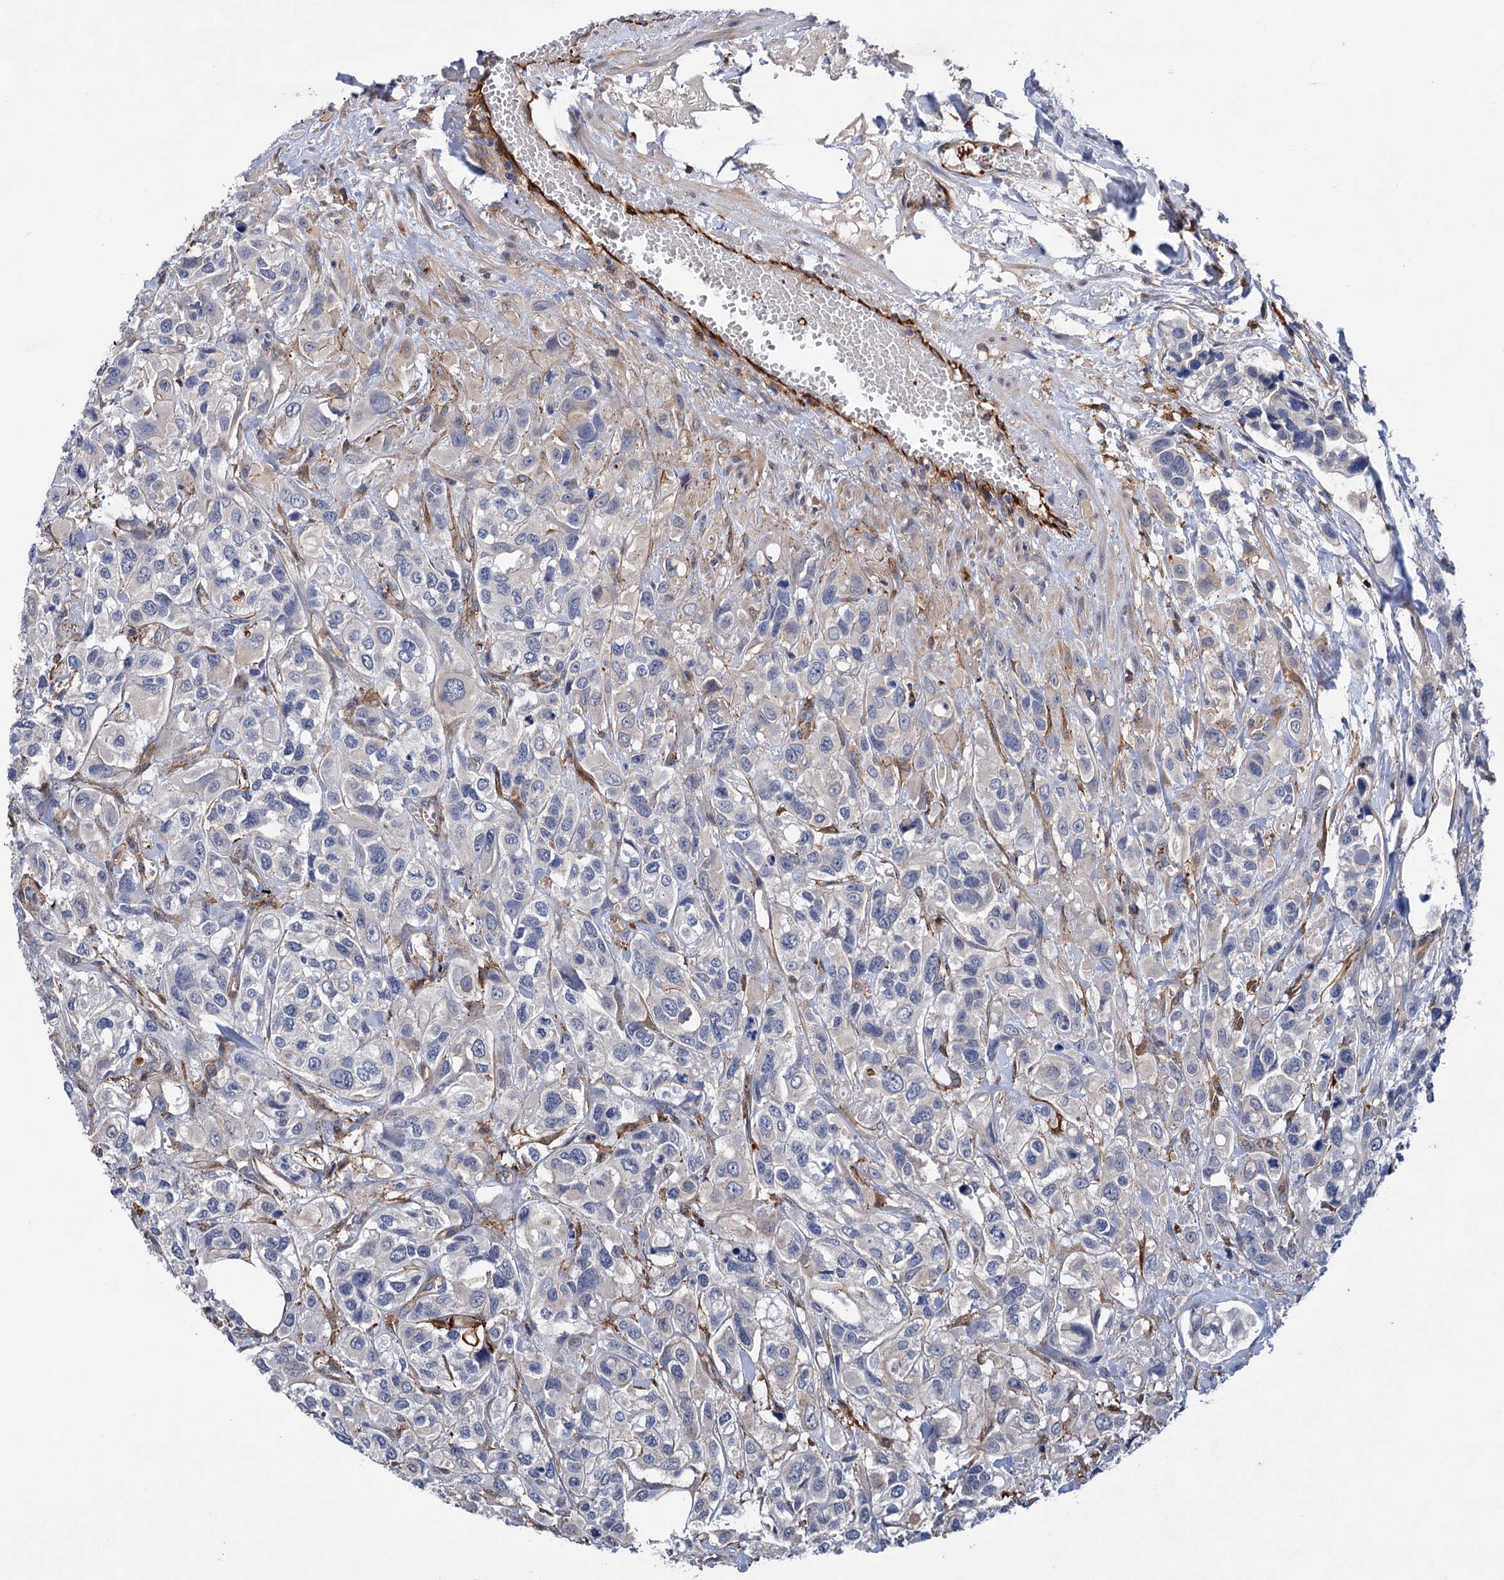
{"staining": {"intensity": "negative", "quantity": "none", "location": "none"}, "tissue": "urothelial cancer", "cell_type": "Tumor cells", "image_type": "cancer", "snomed": [{"axis": "morphology", "description": "Urothelial carcinoma, High grade"}, {"axis": "topography", "description": "Urinary bladder"}], "caption": "This is an IHC micrograph of human urothelial carcinoma (high-grade). There is no expression in tumor cells.", "gene": "TMTC3", "patient": {"sex": "male", "age": 67}}